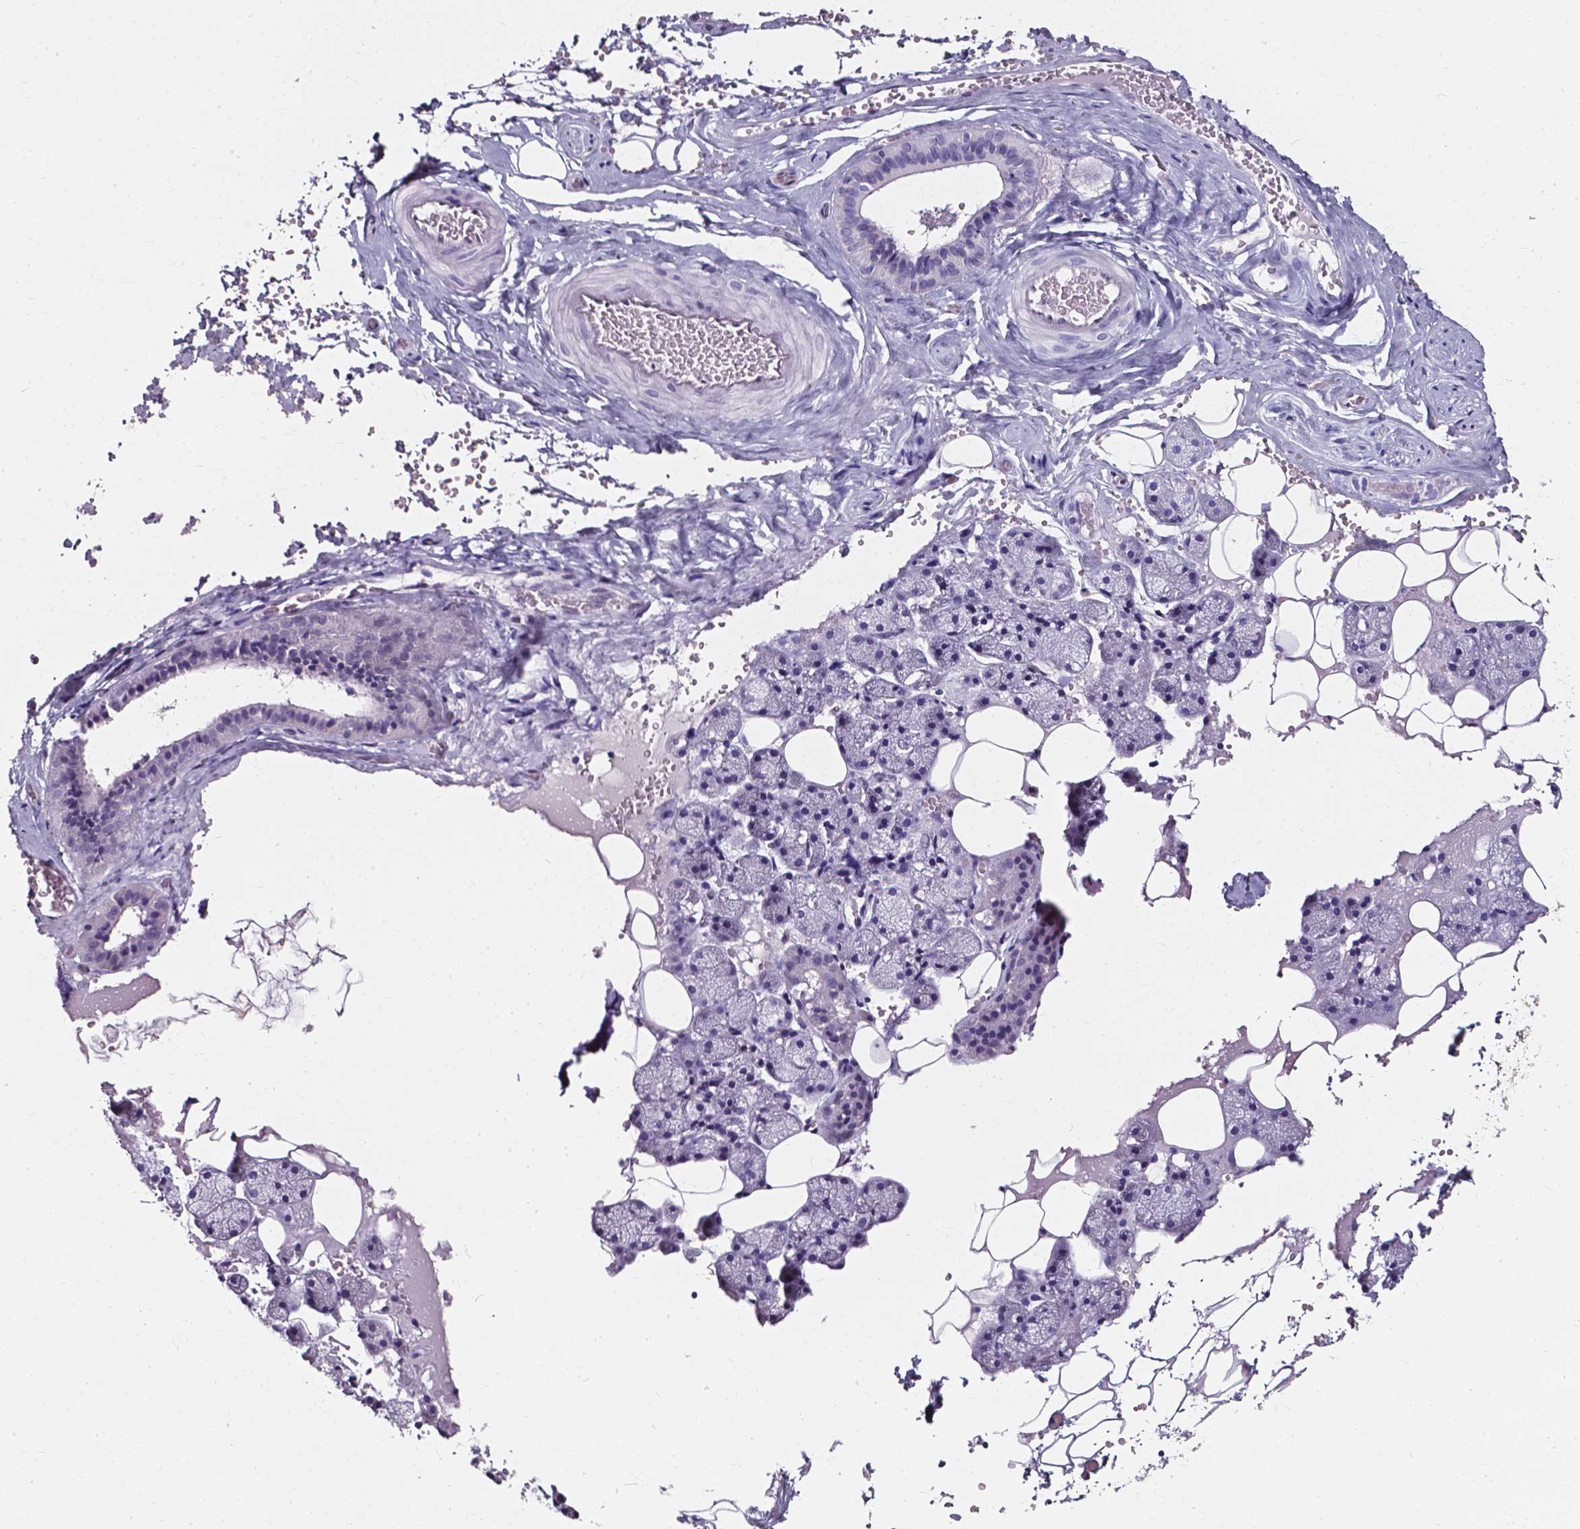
{"staining": {"intensity": "negative", "quantity": "none", "location": "none"}, "tissue": "salivary gland", "cell_type": "Glandular cells", "image_type": "normal", "snomed": [{"axis": "morphology", "description": "Normal tissue, NOS"}, {"axis": "topography", "description": "Salivary gland"}], "caption": "There is no significant expression in glandular cells of salivary gland. (IHC, brightfield microscopy, high magnification).", "gene": "AKR1B10", "patient": {"sex": "male", "age": 38}}